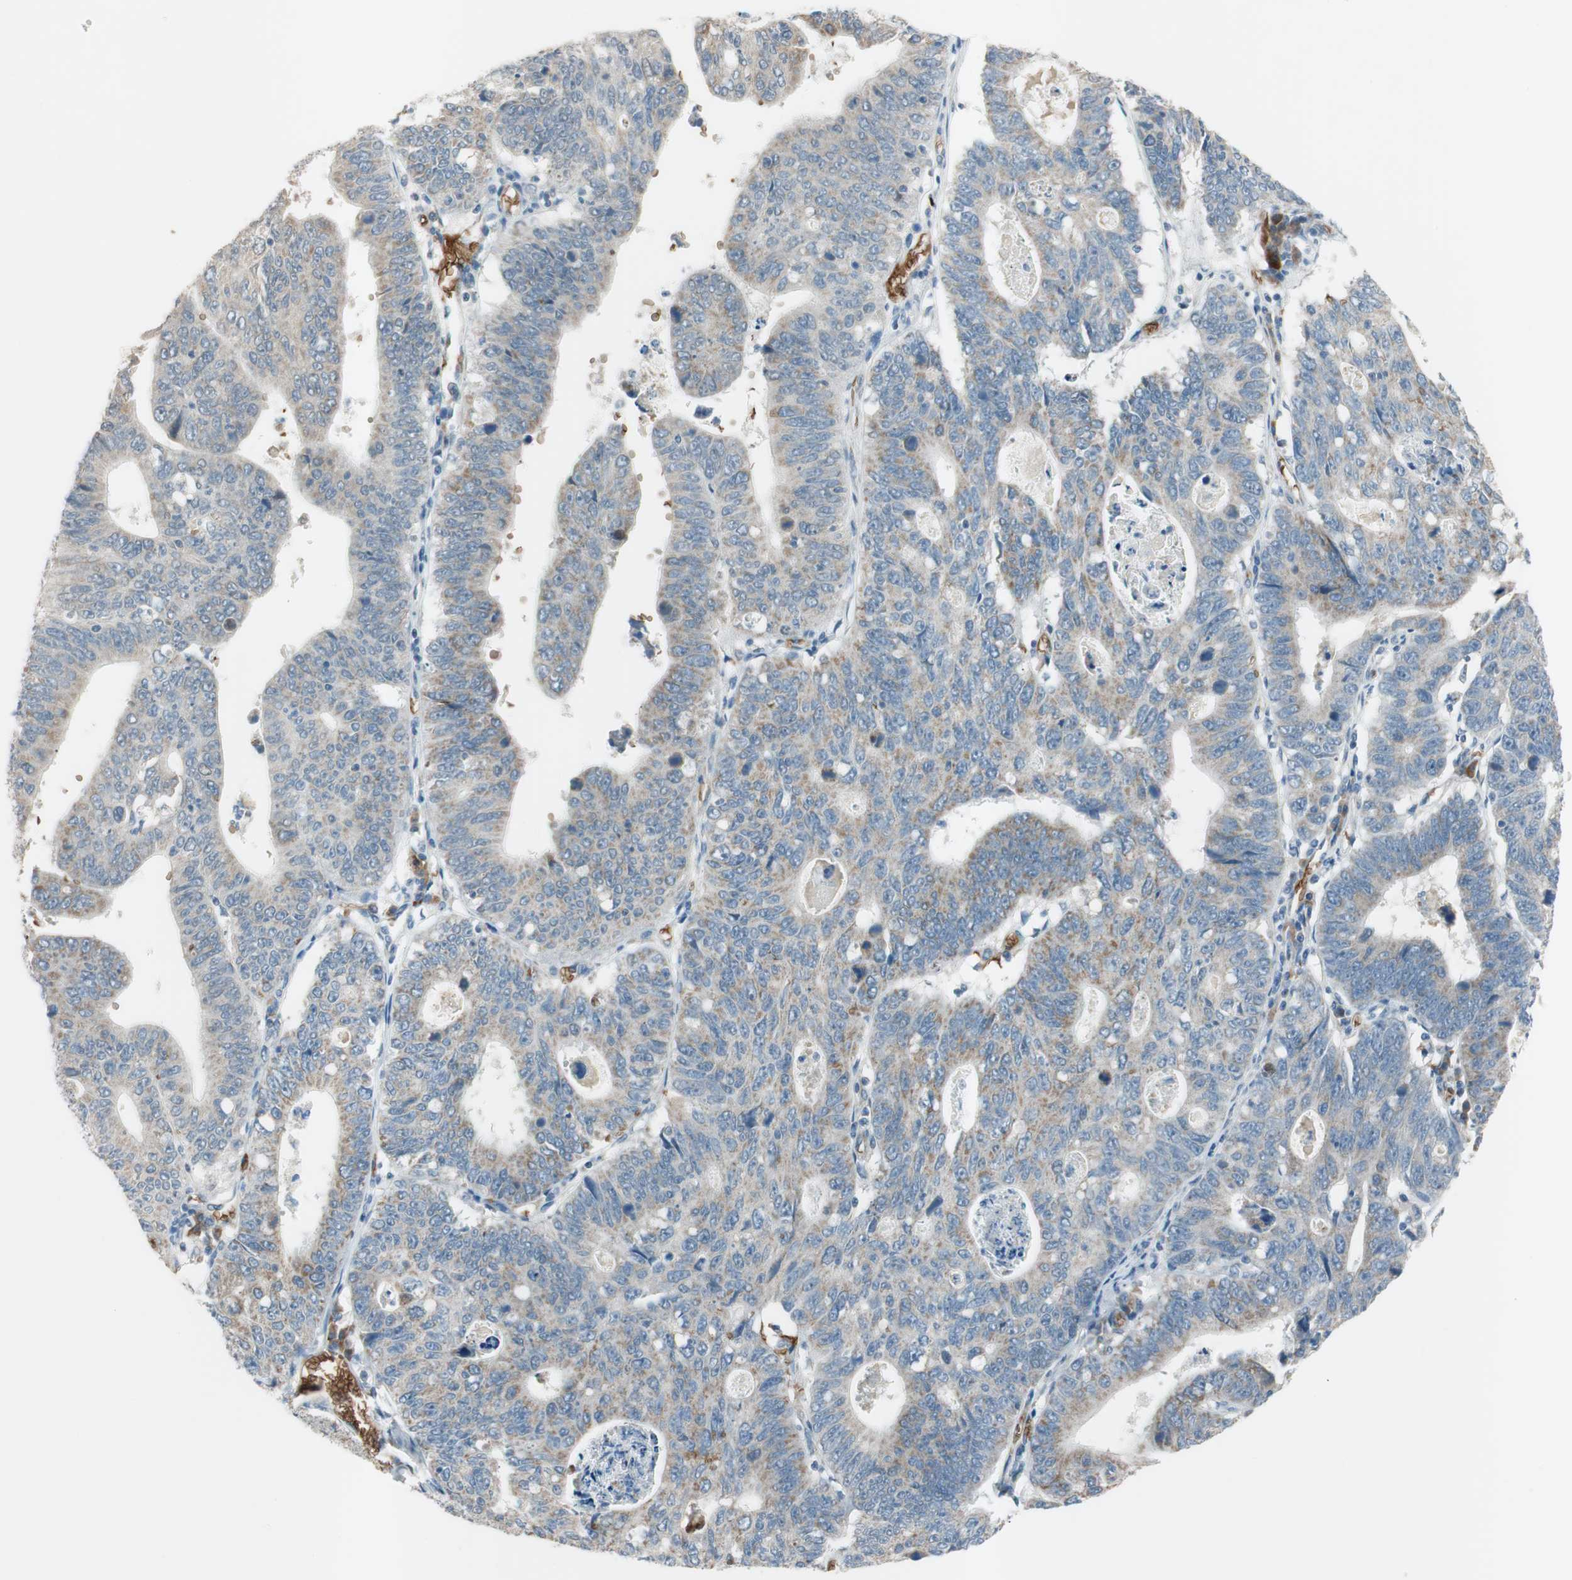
{"staining": {"intensity": "weak", "quantity": ">75%", "location": "cytoplasmic/membranous"}, "tissue": "stomach cancer", "cell_type": "Tumor cells", "image_type": "cancer", "snomed": [{"axis": "morphology", "description": "Adenocarcinoma, NOS"}, {"axis": "topography", "description": "Stomach"}], "caption": "Tumor cells reveal weak cytoplasmic/membranous staining in approximately >75% of cells in stomach cancer.", "gene": "GYPC", "patient": {"sex": "male", "age": 59}}